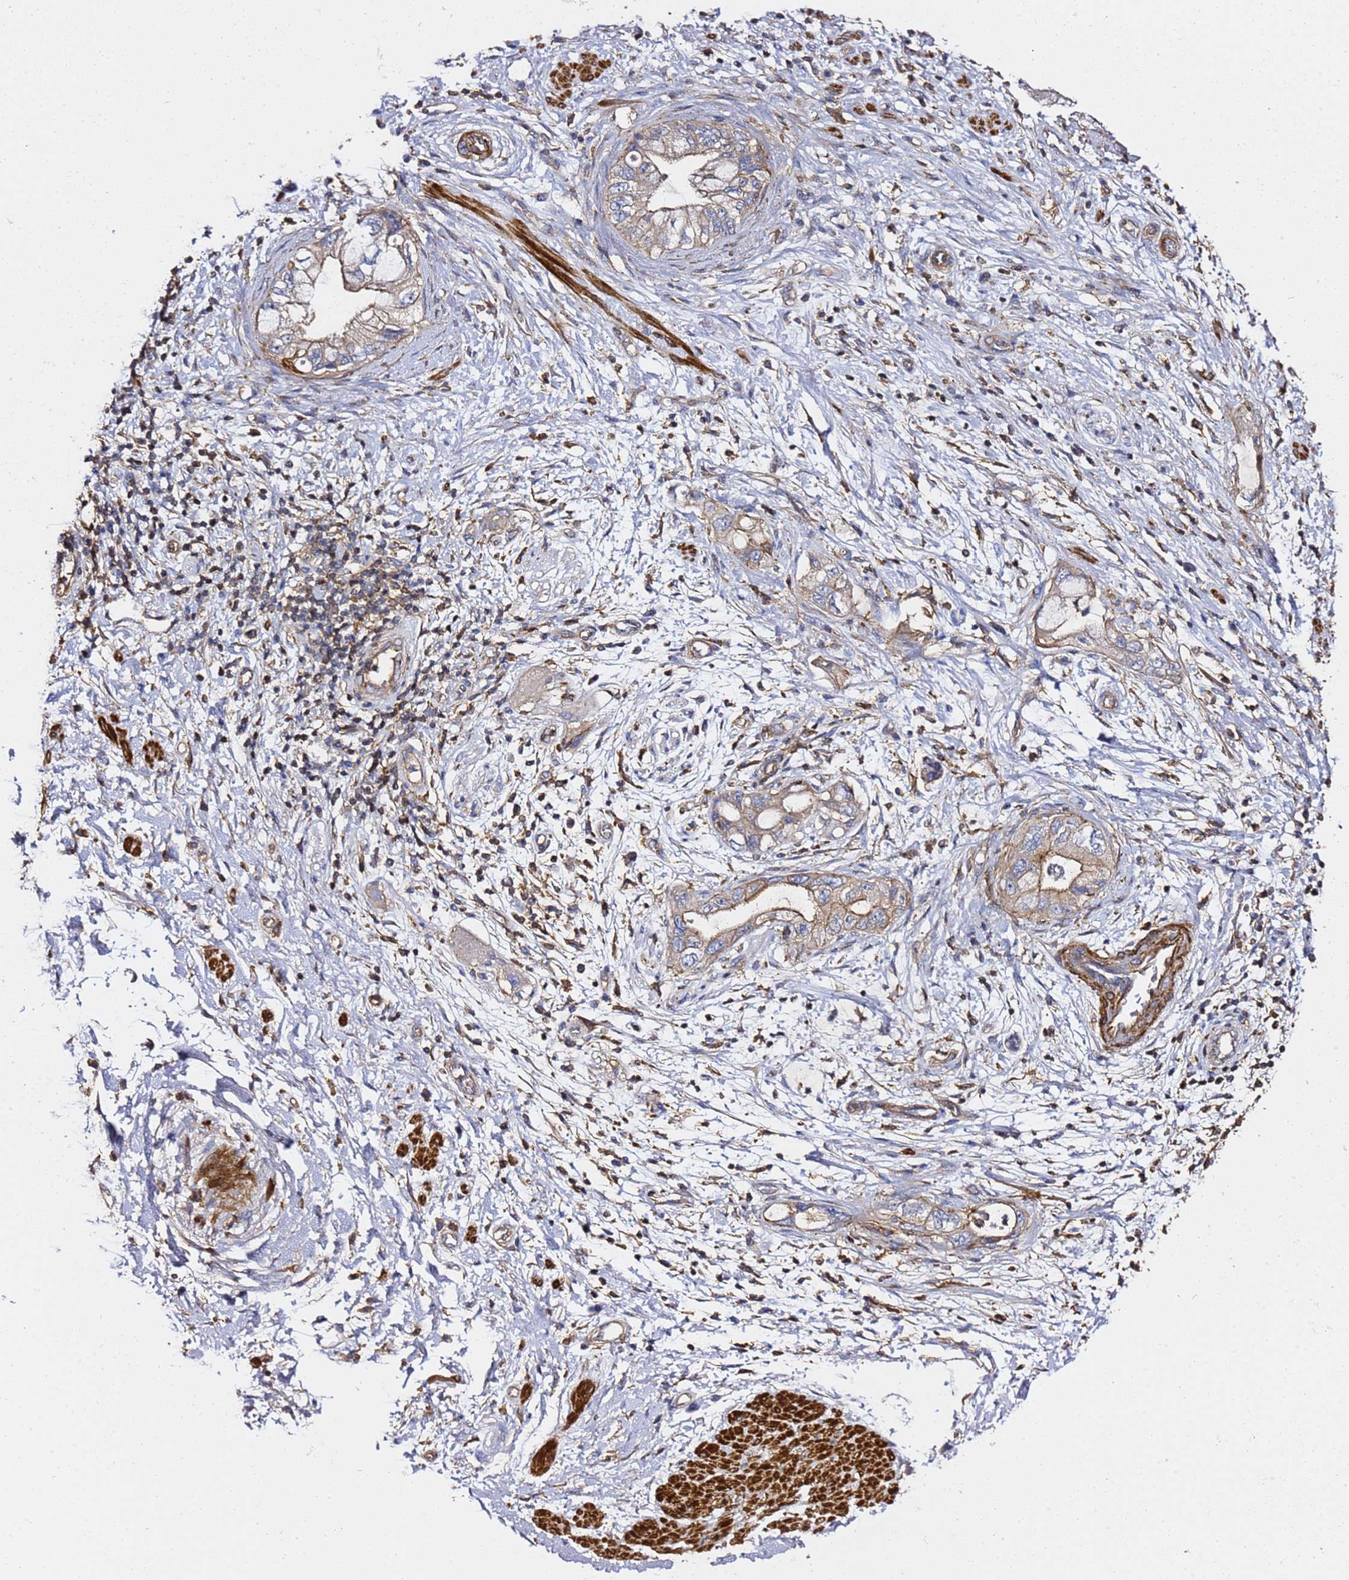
{"staining": {"intensity": "weak", "quantity": ">75%", "location": "cytoplasmic/membranous"}, "tissue": "pancreatic cancer", "cell_type": "Tumor cells", "image_type": "cancer", "snomed": [{"axis": "morphology", "description": "Adenocarcinoma, NOS"}, {"axis": "topography", "description": "Pancreas"}], "caption": "The immunohistochemical stain shows weak cytoplasmic/membranous positivity in tumor cells of pancreatic cancer tissue.", "gene": "ZFP36L2", "patient": {"sex": "female", "age": 73}}